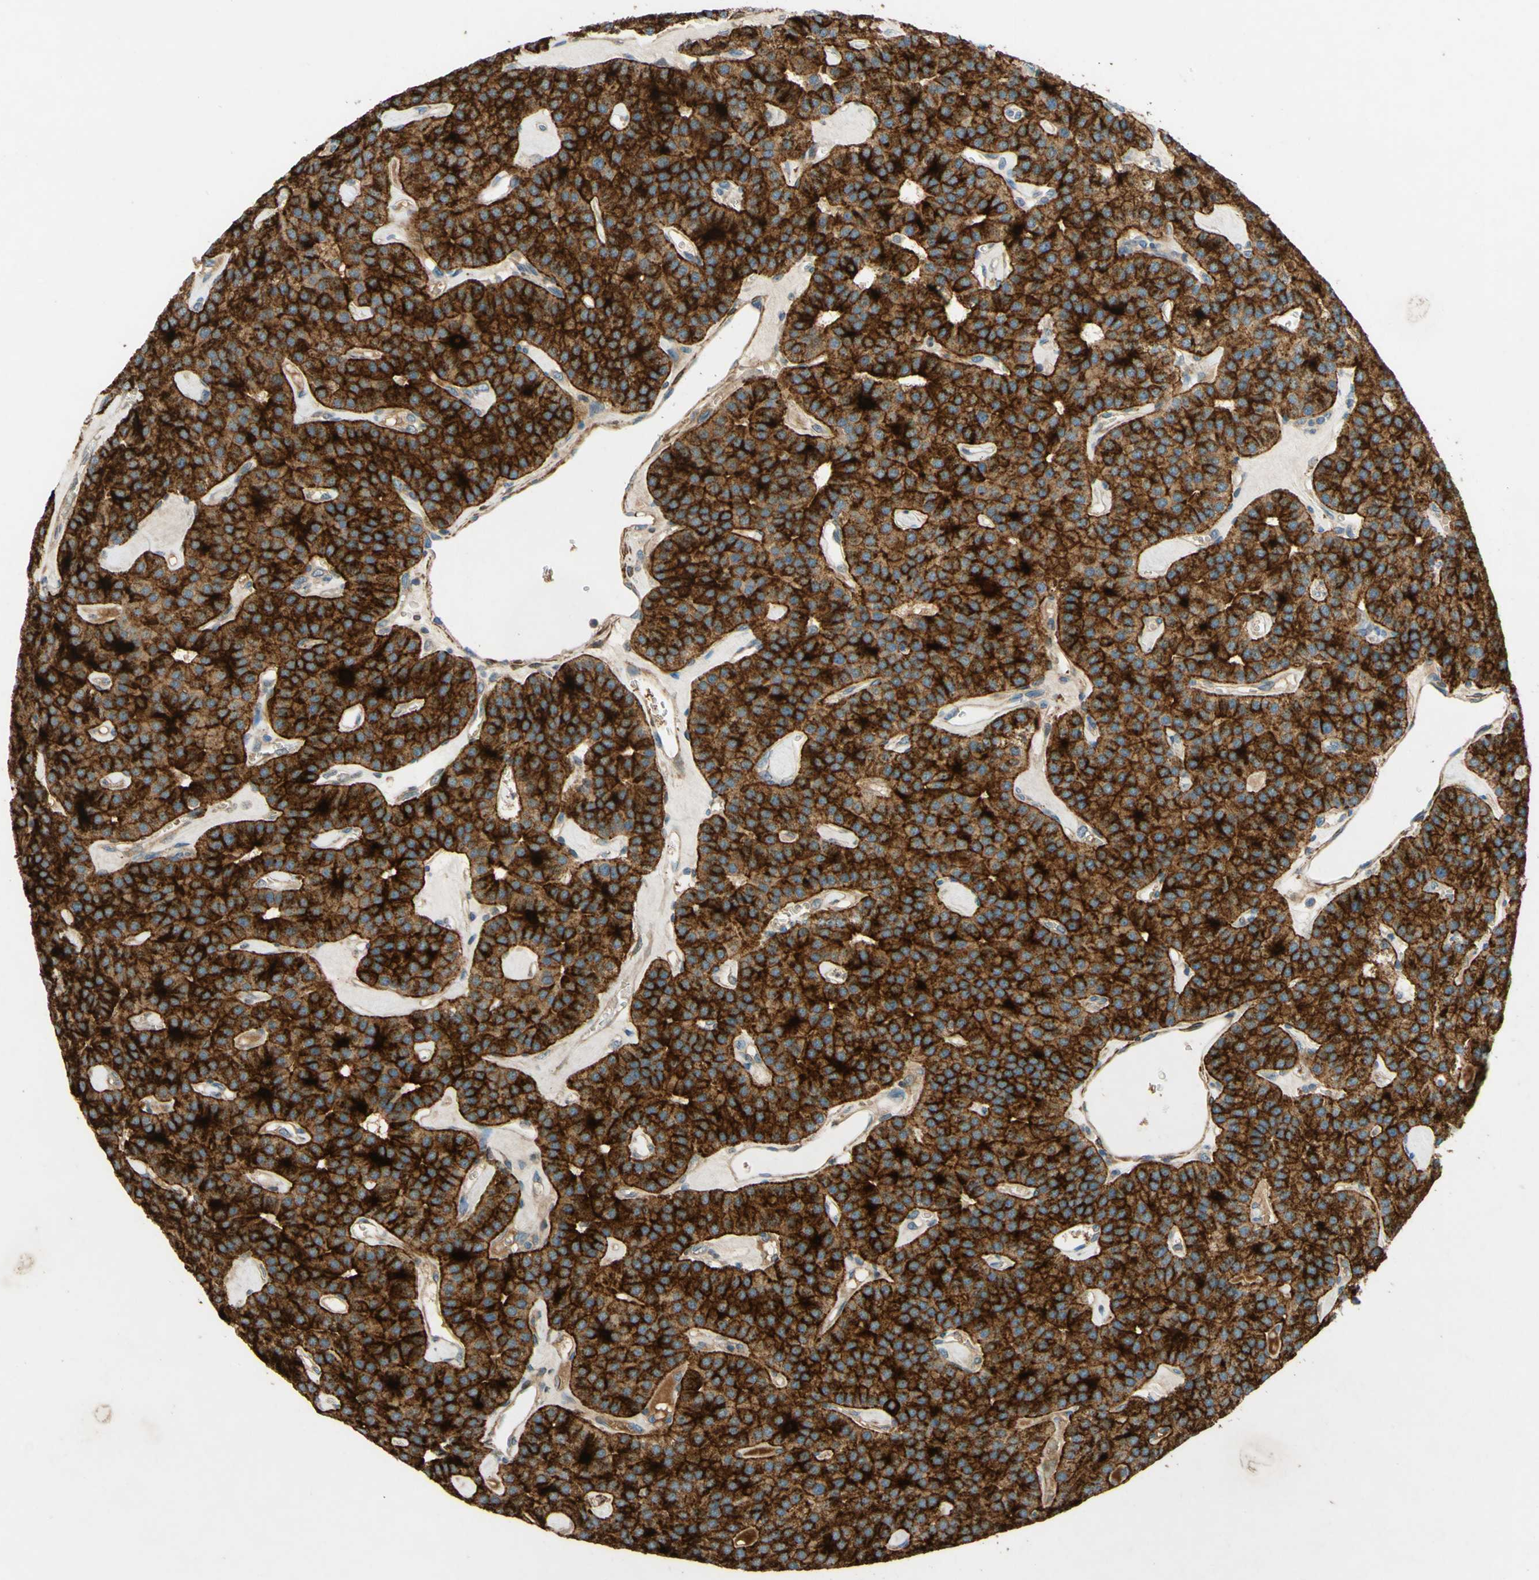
{"staining": {"intensity": "strong", "quantity": ">75%", "location": "cytoplasmic/membranous"}, "tissue": "parathyroid gland", "cell_type": "Glandular cells", "image_type": "normal", "snomed": [{"axis": "morphology", "description": "Normal tissue, NOS"}, {"axis": "morphology", "description": "Adenoma, NOS"}, {"axis": "topography", "description": "Parathyroid gland"}], "caption": "Immunohistochemistry of unremarkable human parathyroid gland exhibits high levels of strong cytoplasmic/membranous staining in approximately >75% of glandular cells.", "gene": "ADAM17", "patient": {"sex": "female", "age": 86}}